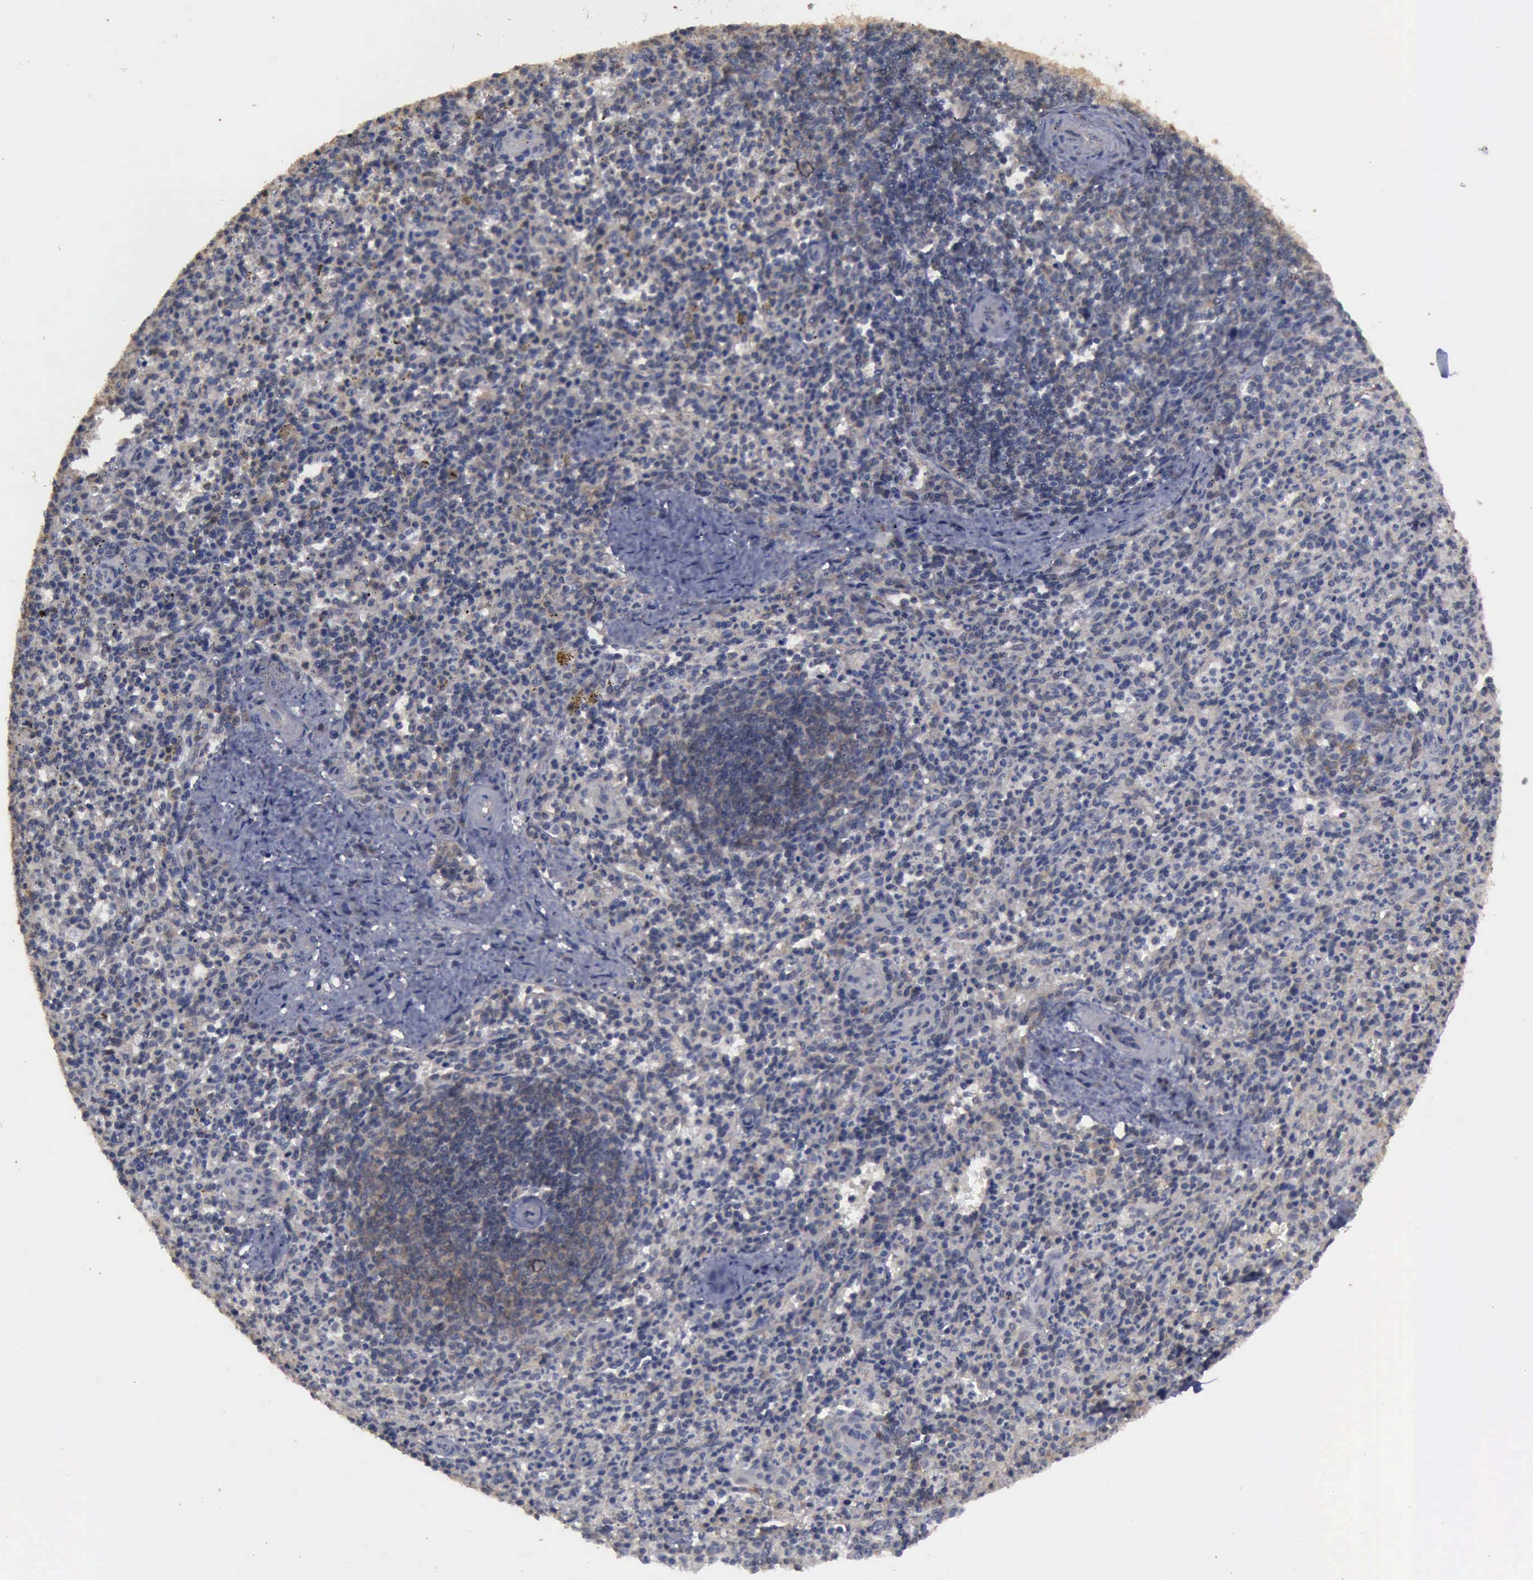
{"staining": {"intensity": "weak", "quantity": "<25%", "location": "cytoplasmic/membranous"}, "tissue": "spleen", "cell_type": "Cells in red pulp", "image_type": "normal", "snomed": [{"axis": "morphology", "description": "Normal tissue, NOS"}, {"axis": "topography", "description": "Spleen"}], "caption": "Spleen stained for a protein using IHC reveals no expression cells in red pulp.", "gene": "CRKL", "patient": {"sex": "male", "age": 72}}